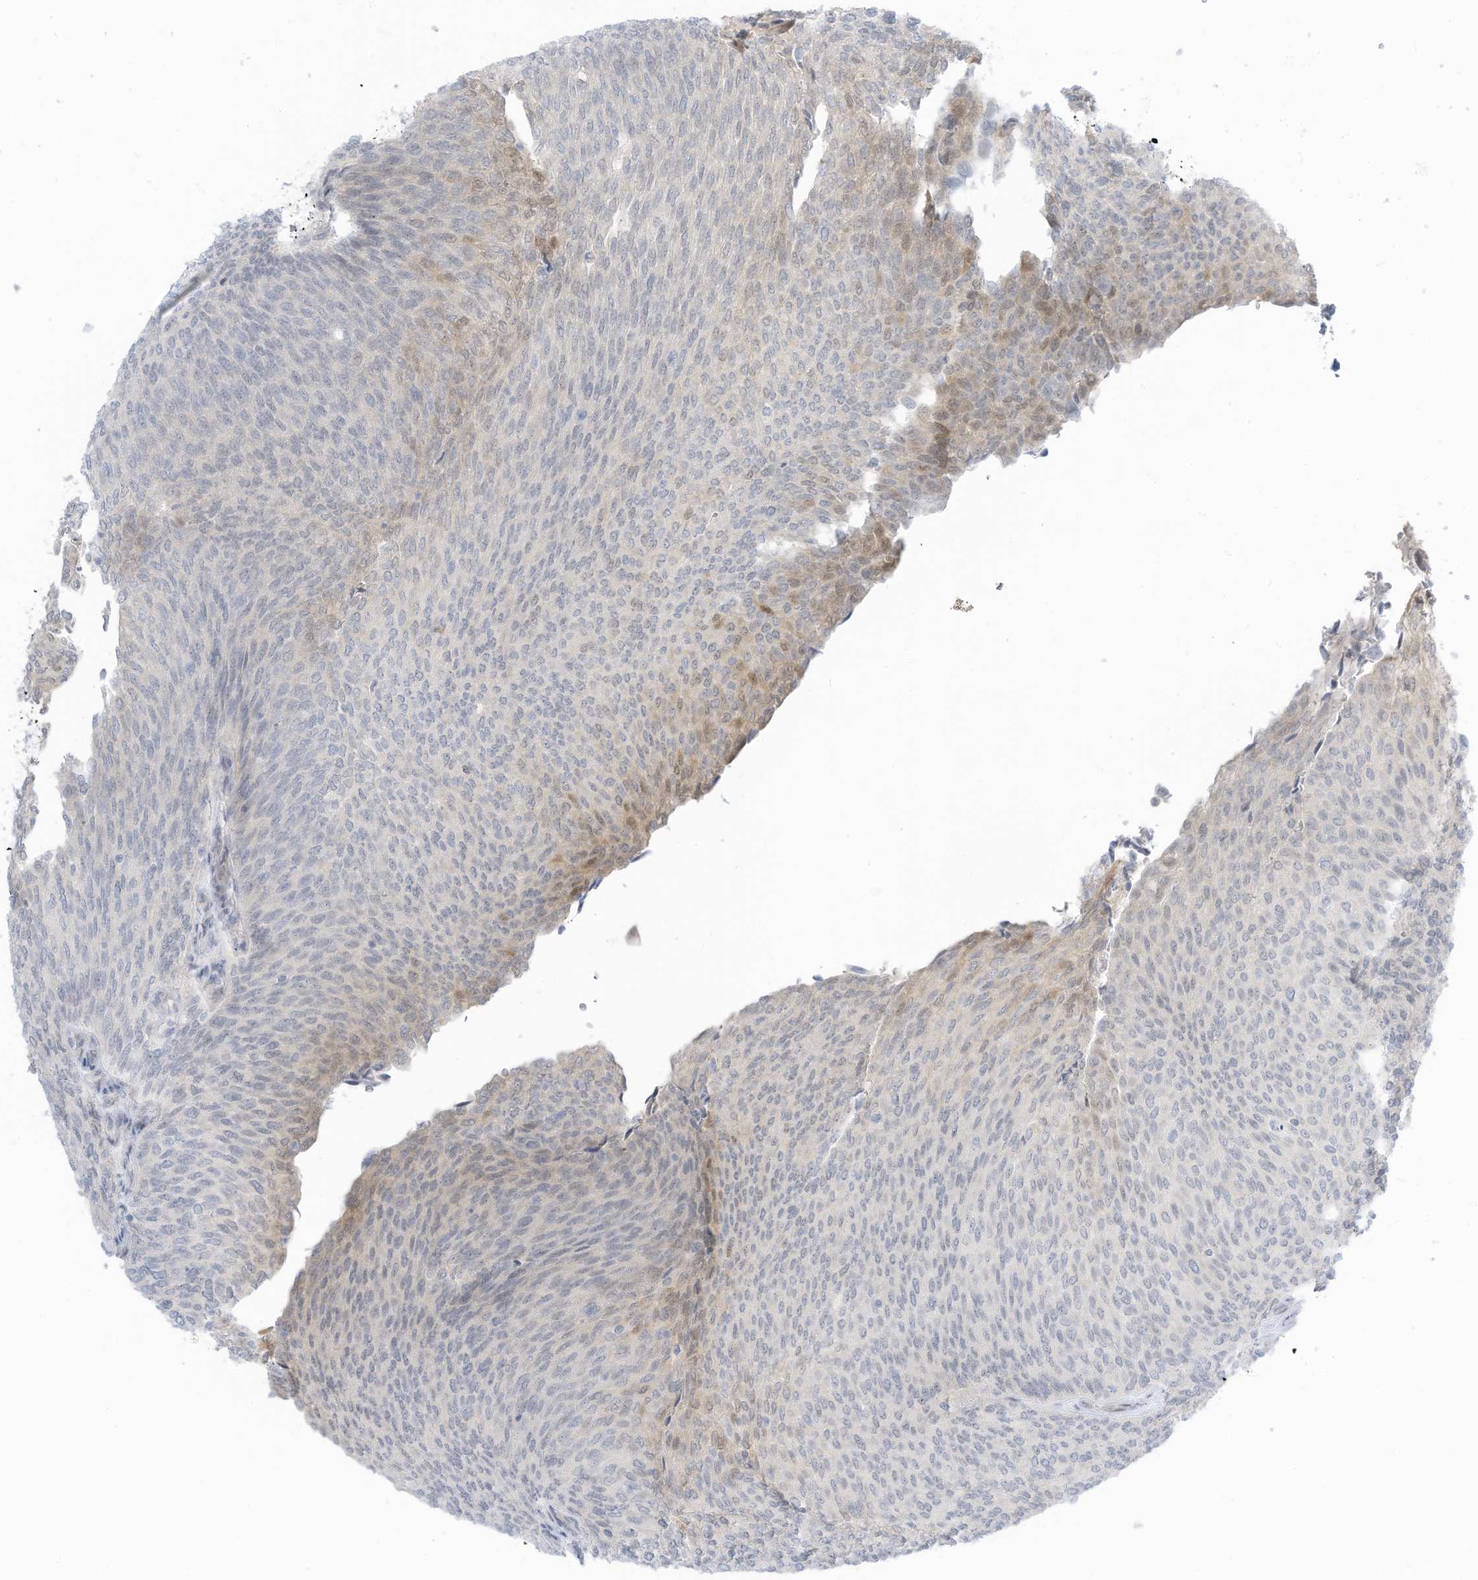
{"staining": {"intensity": "negative", "quantity": "none", "location": "none"}, "tissue": "urothelial cancer", "cell_type": "Tumor cells", "image_type": "cancer", "snomed": [{"axis": "morphology", "description": "Urothelial carcinoma, Low grade"}, {"axis": "topography", "description": "Urinary bladder"}], "caption": "IHC of human urothelial carcinoma (low-grade) demonstrates no expression in tumor cells. Nuclei are stained in blue.", "gene": "ASPRV1", "patient": {"sex": "female", "age": 79}}